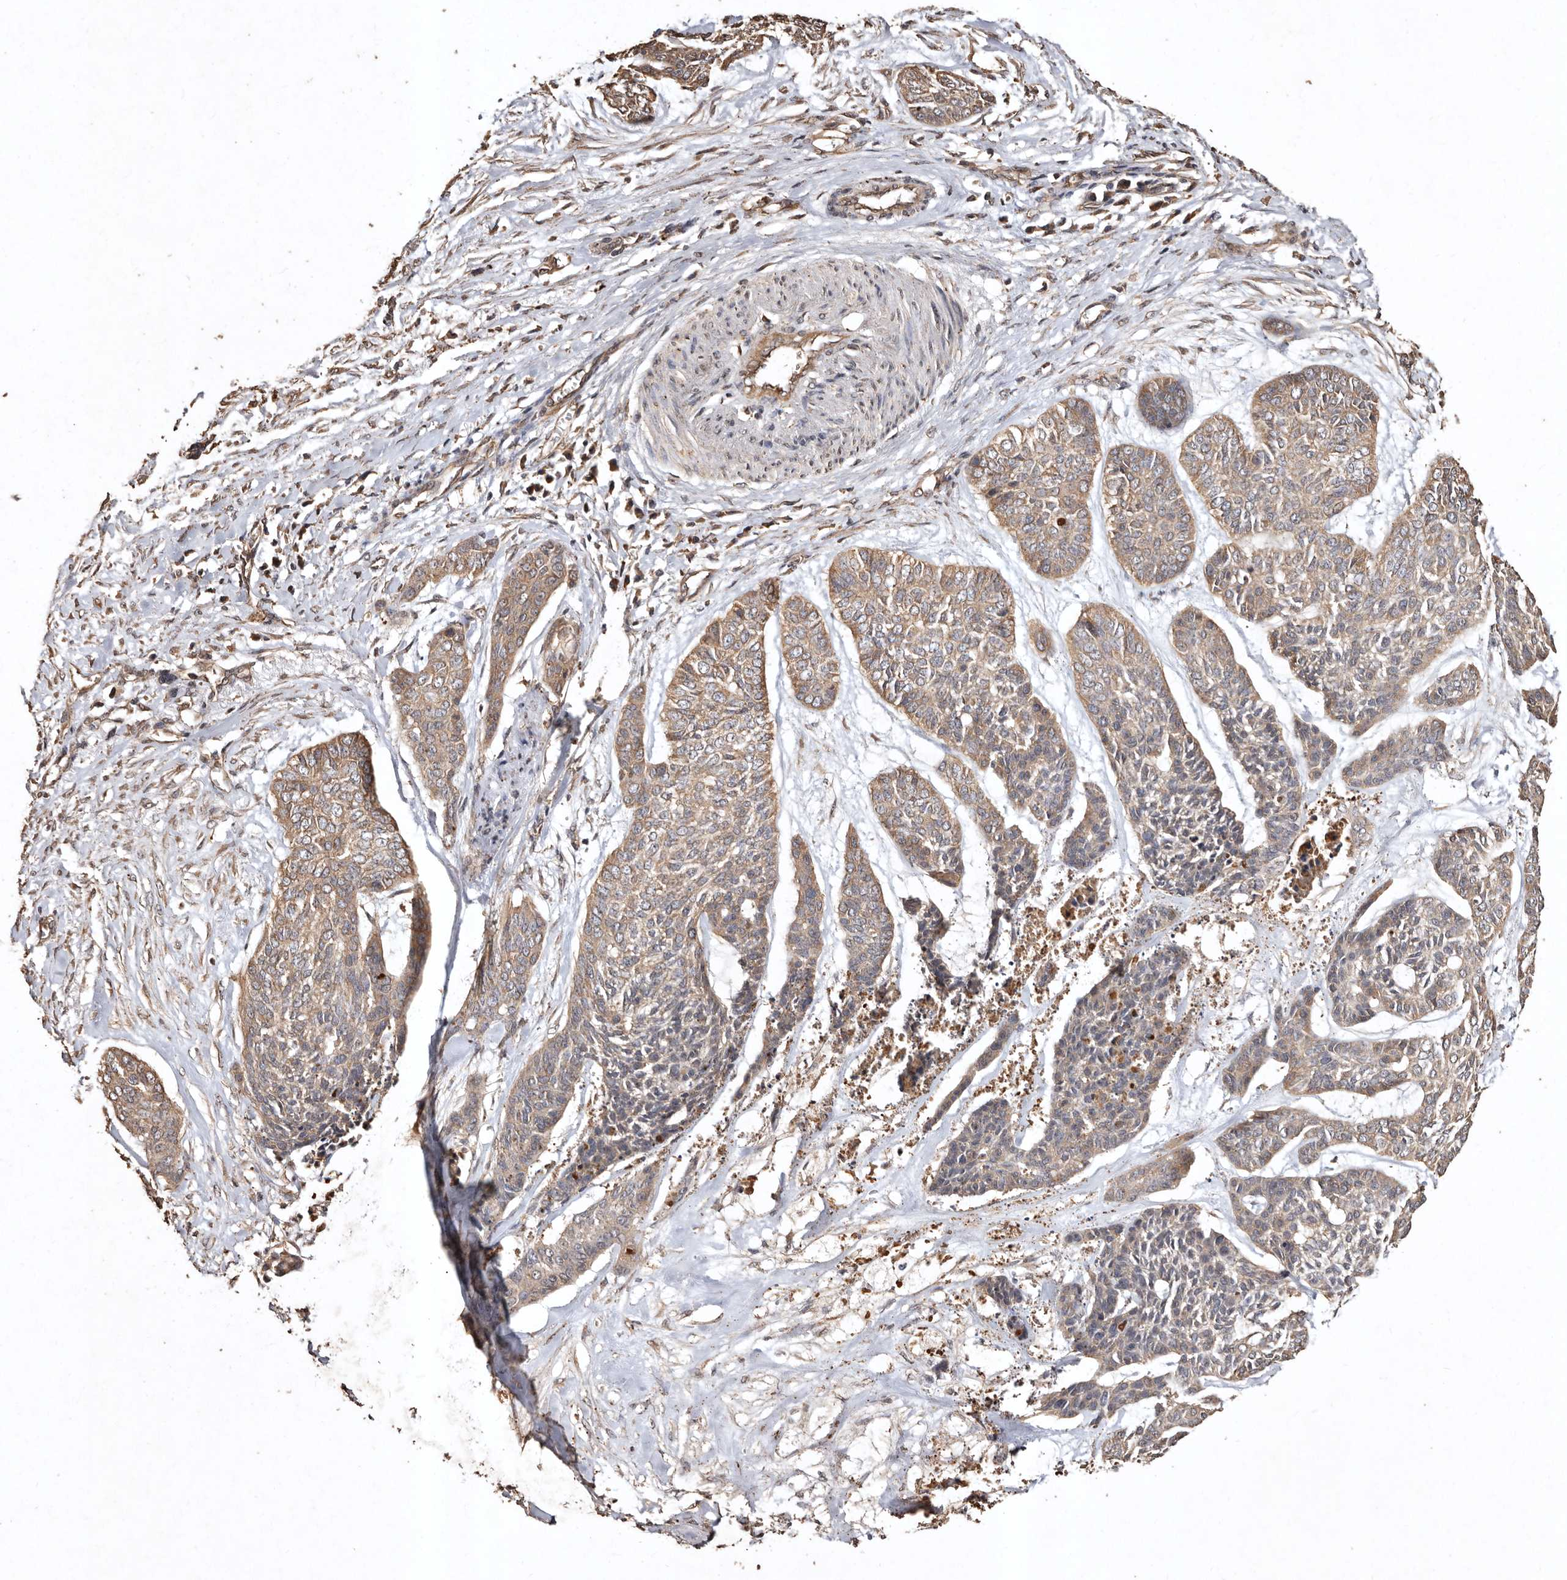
{"staining": {"intensity": "weak", "quantity": ">75%", "location": "cytoplasmic/membranous"}, "tissue": "skin cancer", "cell_type": "Tumor cells", "image_type": "cancer", "snomed": [{"axis": "morphology", "description": "Basal cell carcinoma"}, {"axis": "topography", "description": "Skin"}], "caption": "Basal cell carcinoma (skin) stained for a protein (brown) exhibits weak cytoplasmic/membranous positive expression in approximately >75% of tumor cells.", "gene": "FARS2", "patient": {"sex": "female", "age": 64}}